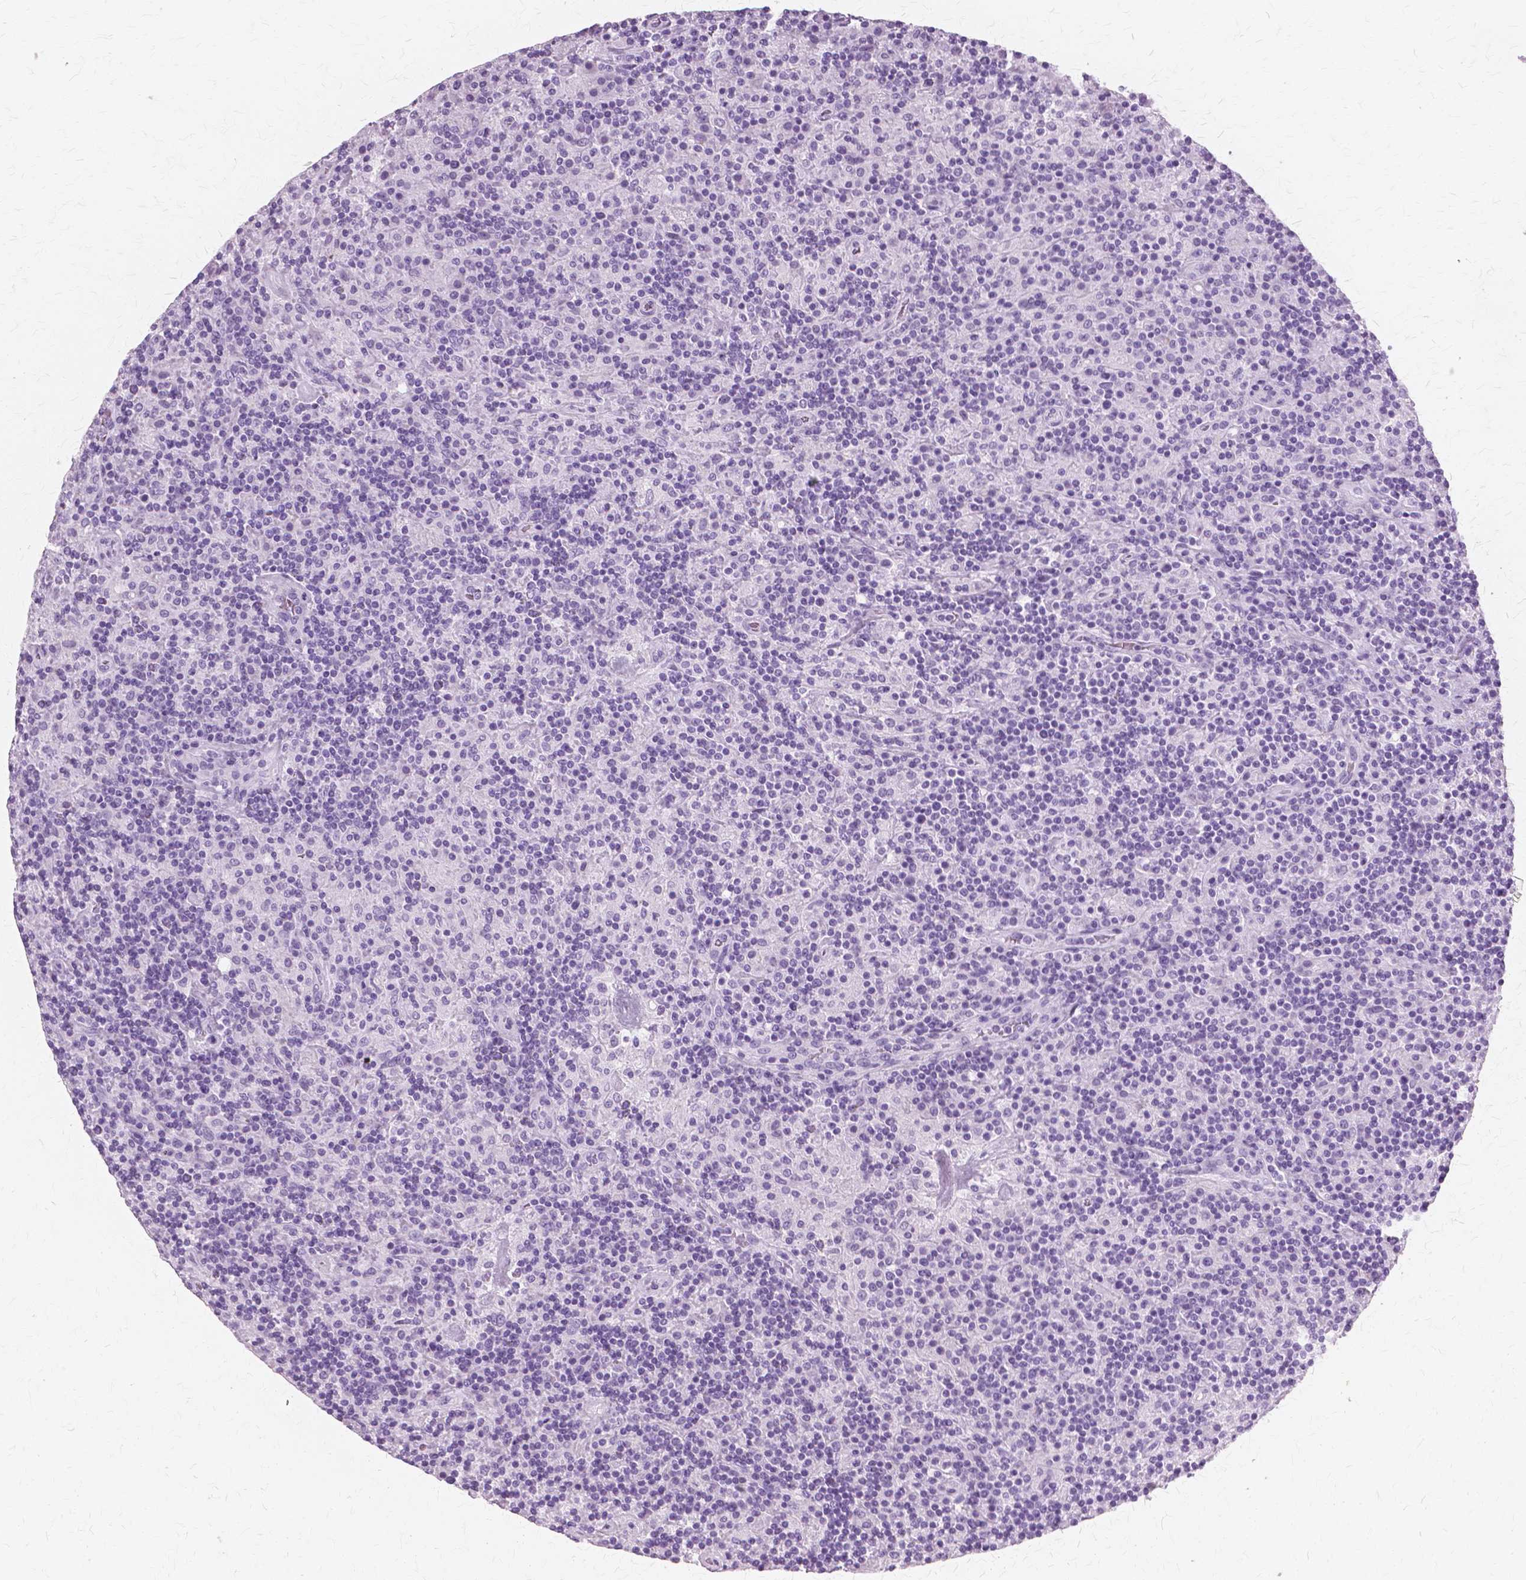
{"staining": {"intensity": "negative", "quantity": "none", "location": "none"}, "tissue": "lymphoma", "cell_type": "Tumor cells", "image_type": "cancer", "snomed": [{"axis": "morphology", "description": "Hodgkin's disease, NOS"}, {"axis": "topography", "description": "Lymph node"}], "caption": "There is no significant staining in tumor cells of lymphoma.", "gene": "SFTPD", "patient": {"sex": "male", "age": 70}}